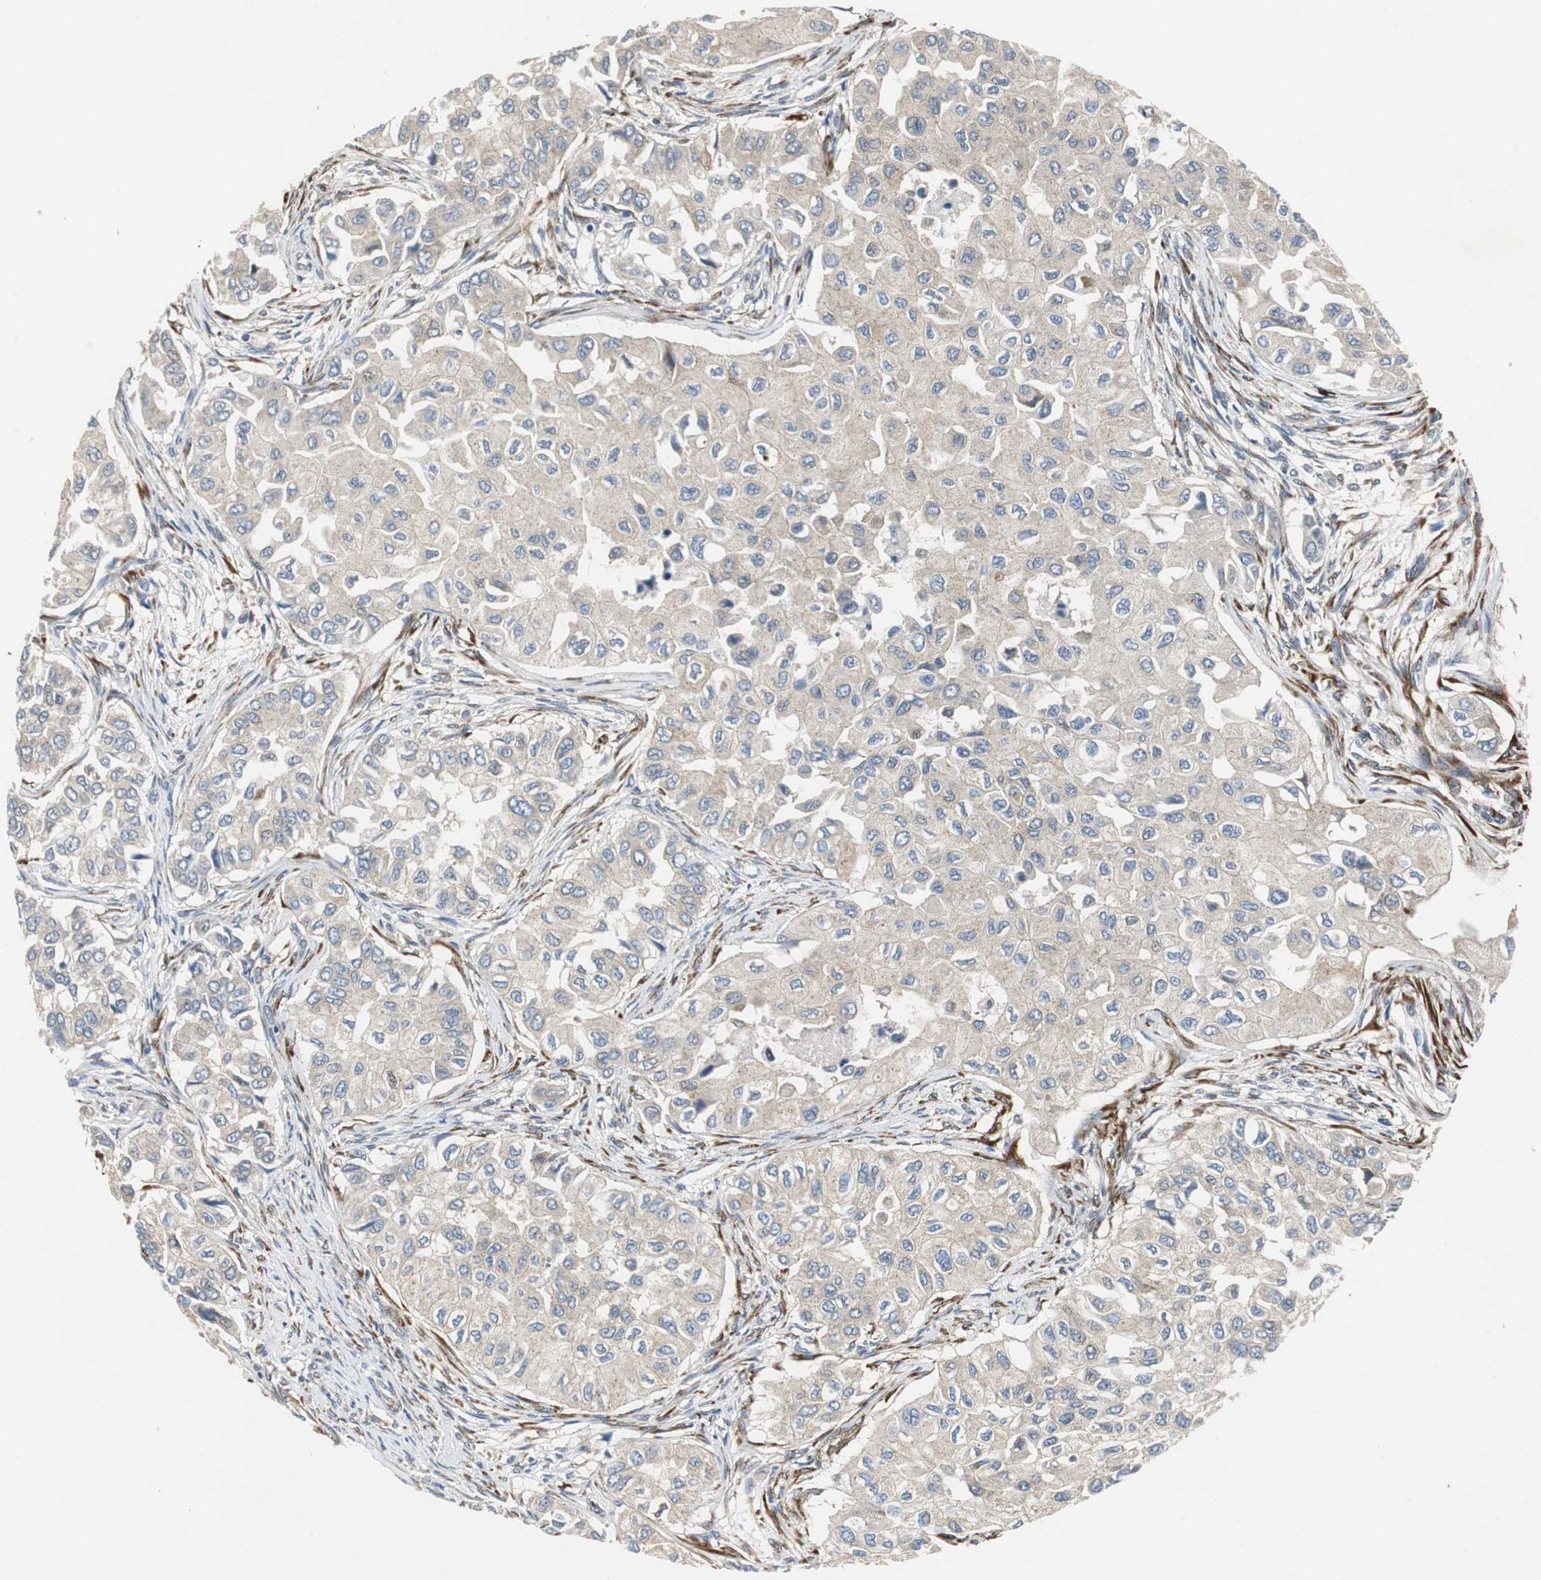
{"staining": {"intensity": "weak", "quantity": ">75%", "location": "cytoplasmic/membranous"}, "tissue": "breast cancer", "cell_type": "Tumor cells", "image_type": "cancer", "snomed": [{"axis": "morphology", "description": "Normal tissue, NOS"}, {"axis": "morphology", "description": "Duct carcinoma"}, {"axis": "topography", "description": "Breast"}], "caption": "Breast cancer stained with a brown dye shows weak cytoplasmic/membranous positive staining in approximately >75% of tumor cells.", "gene": "ISCU", "patient": {"sex": "female", "age": 49}}